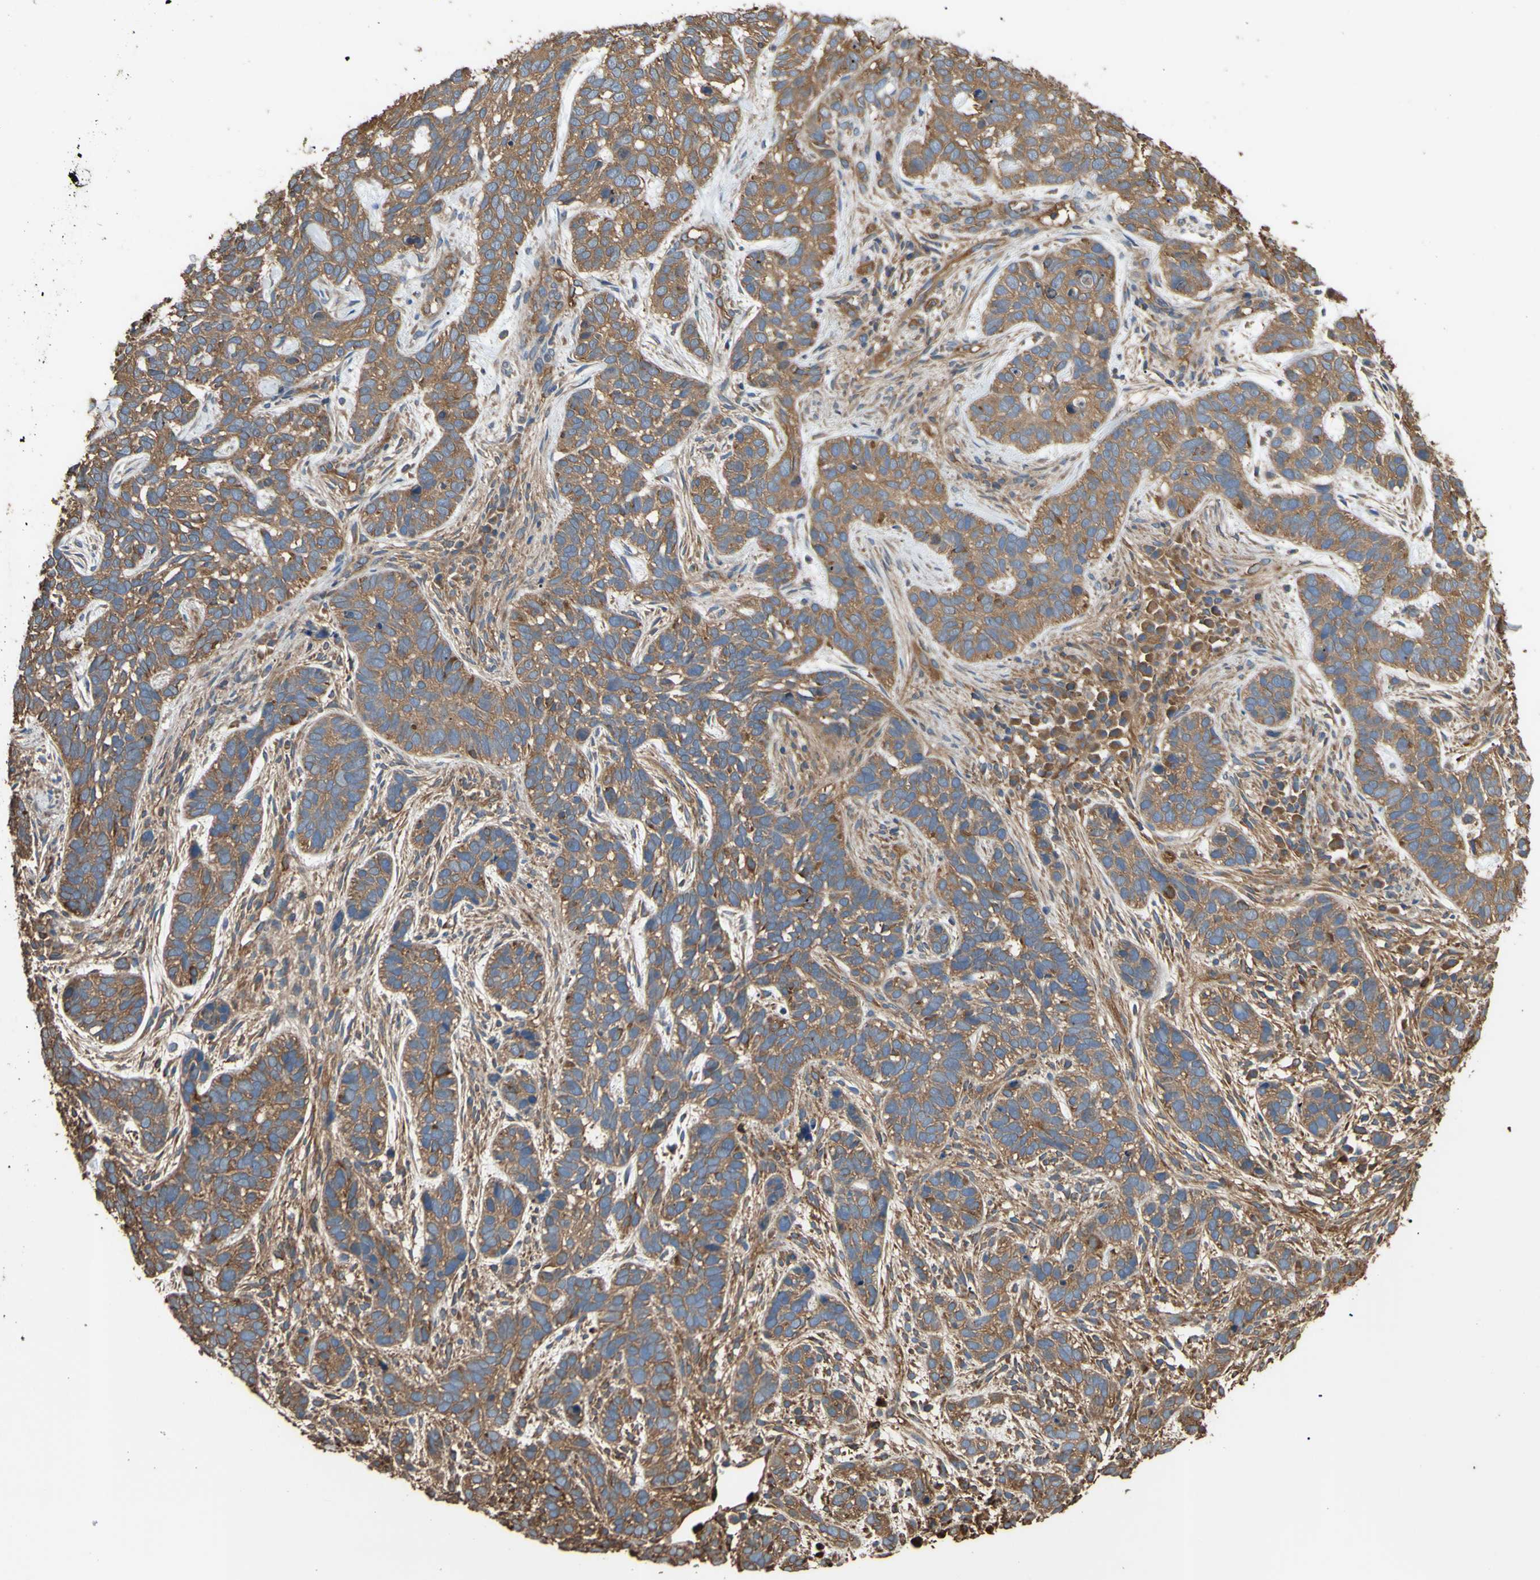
{"staining": {"intensity": "moderate", "quantity": ">75%", "location": "cytoplasmic/membranous"}, "tissue": "skin cancer", "cell_type": "Tumor cells", "image_type": "cancer", "snomed": [{"axis": "morphology", "description": "Basal cell carcinoma"}, {"axis": "topography", "description": "Skin"}], "caption": "Protein expression analysis of skin basal cell carcinoma exhibits moderate cytoplasmic/membranous expression in approximately >75% of tumor cells. Nuclei are stained in blue.", "gene": "CTTN", "patient": {"sex": "male", "age": 87}}